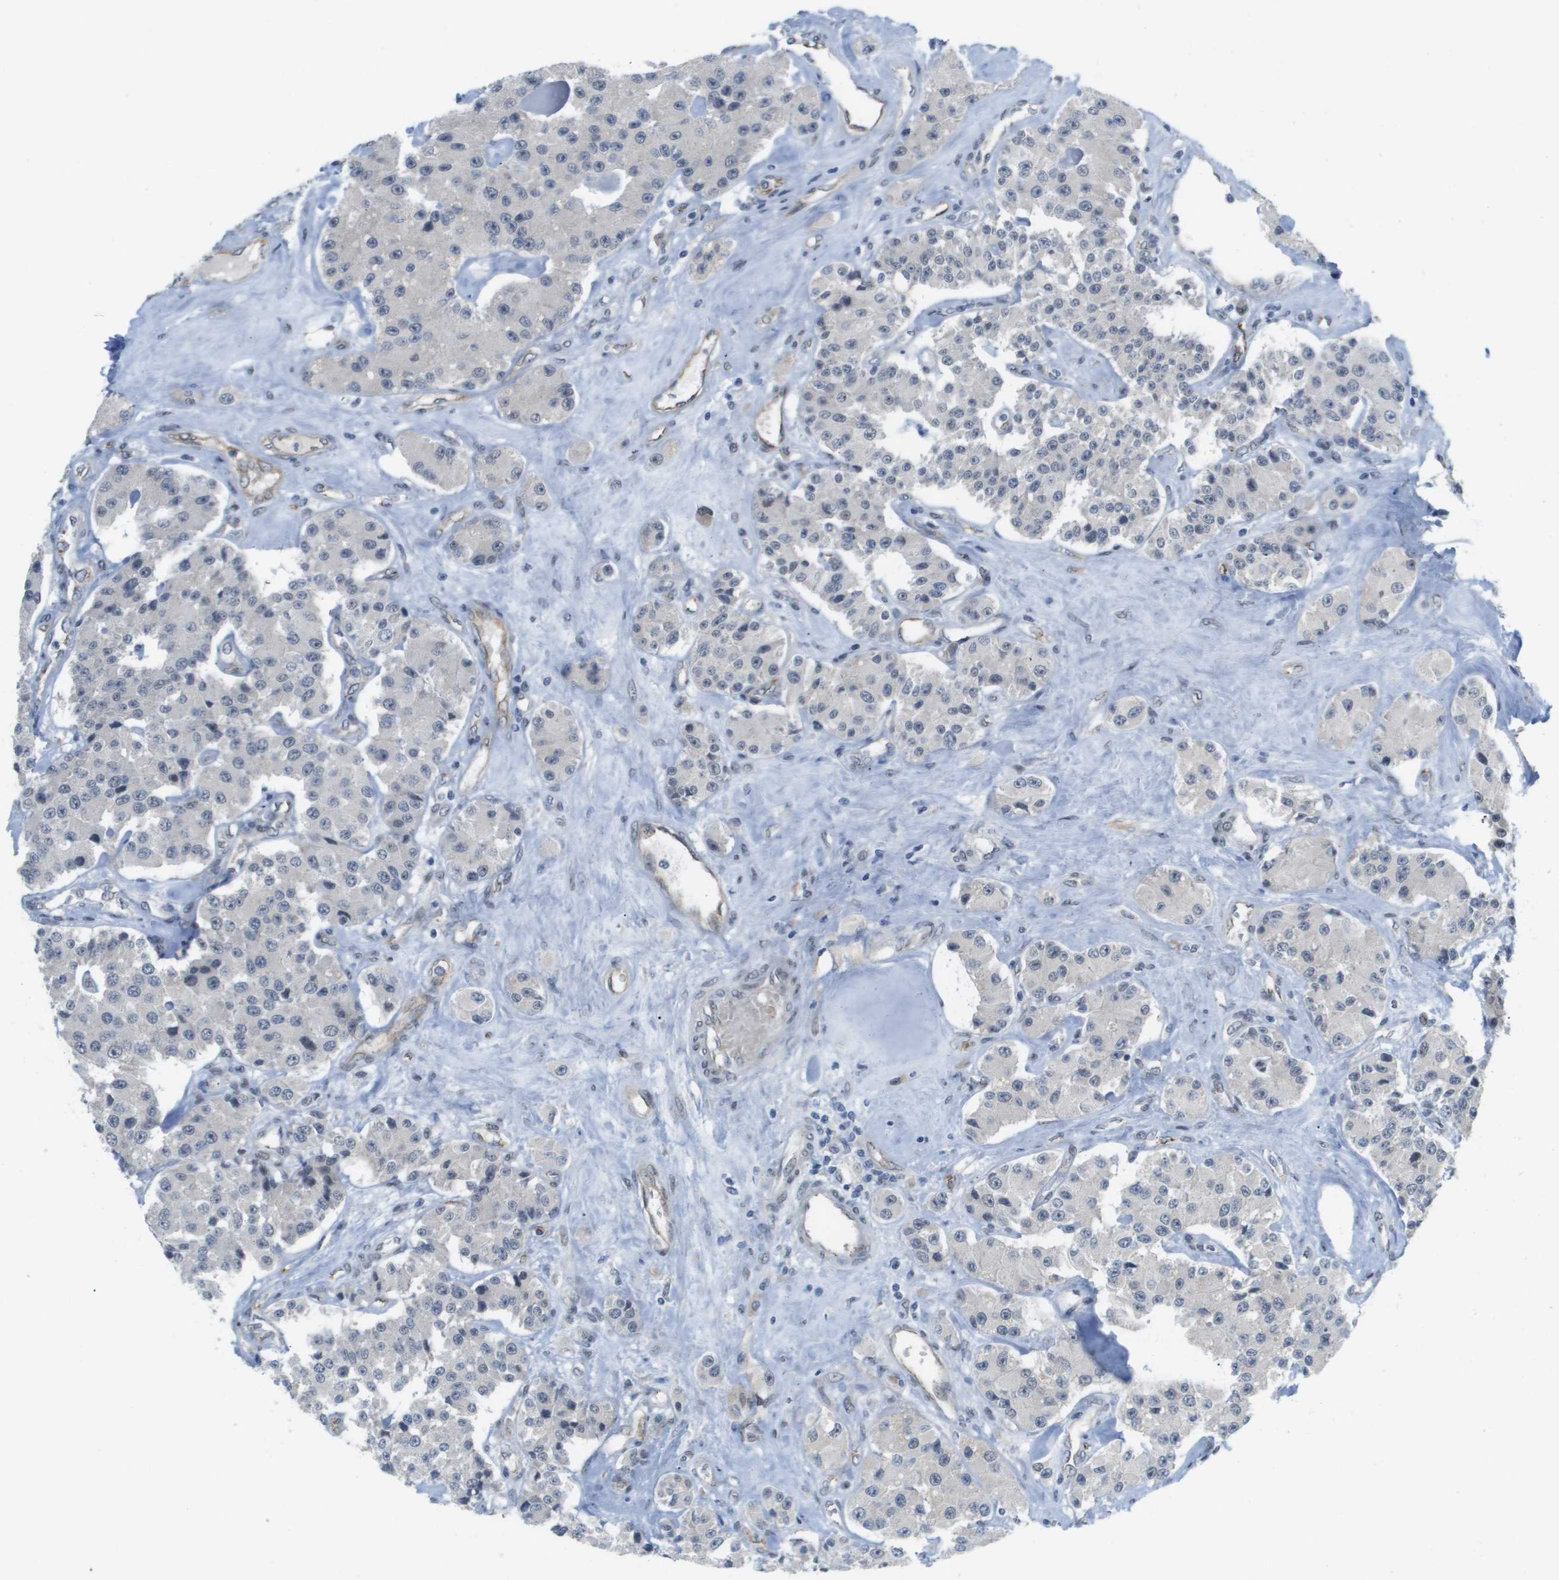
{"staining": {"intensity": "negative", "quantity": "none", "location": "none"}, "tissue": "carcinoid", "cell_type": "Tumor cells", "image_type": "cancer", "snomed": [{"axis": "morphology", "description": "Carcinoid, malignant, NOS"}, {"axis": "topography", "description": "Pancreas"}], "caption": "Malignant carcinoid was stained to show a protein in brown. There is no significant positivity in tumor cells. (Brightfield microscopy of DAB immunohistochemistry at high magnification).", "gene": "ARID1B", "patient": {"sex": "male", "age": 41}}